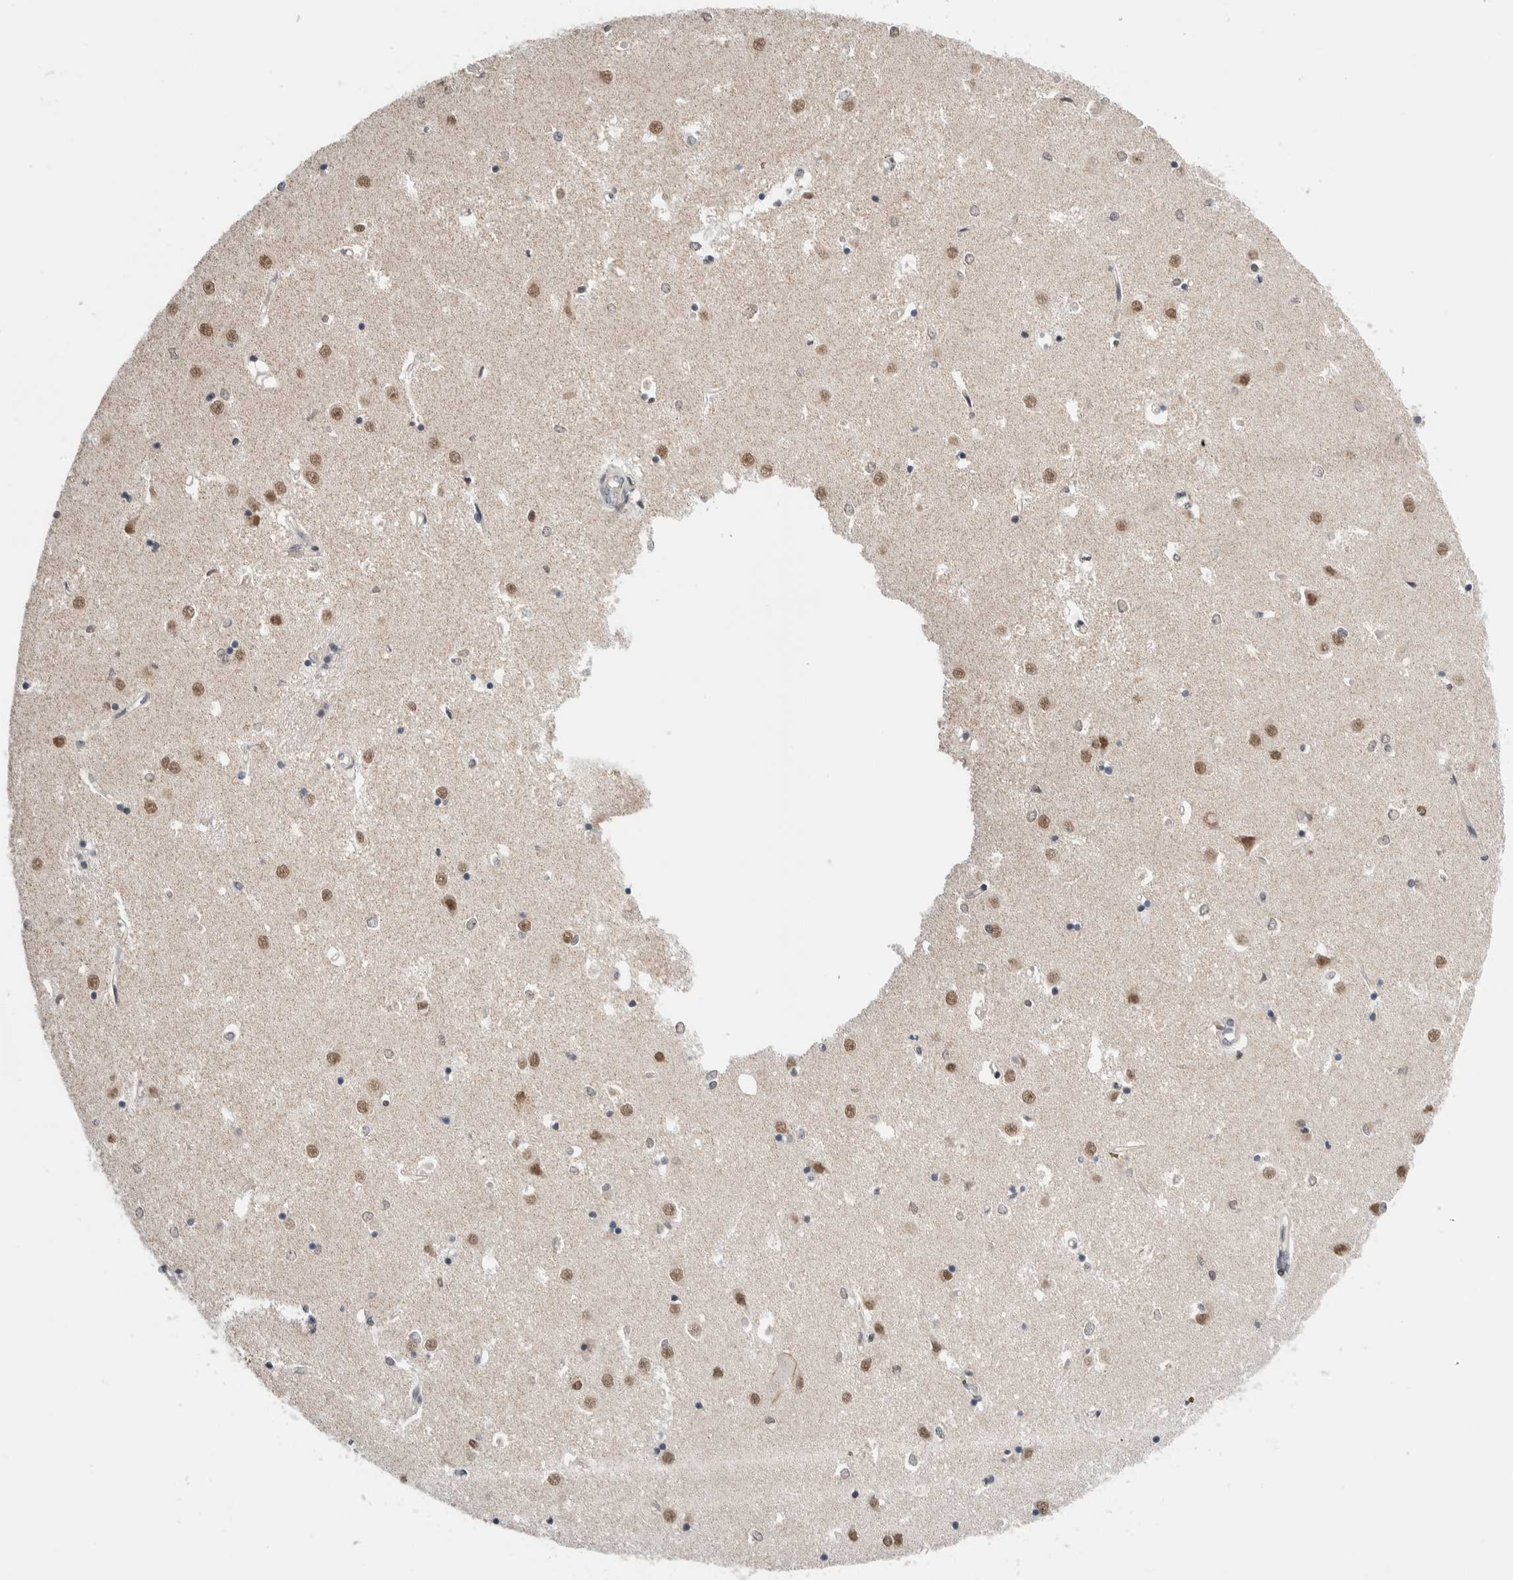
{"staining": {"intensity": "negative", "quantity": "none", "location": "none"}, "tissue": "caudate", "cell_type": "Glial cells", "image_type": "normal", "snomed": [{"axis": "morphology", "description": "Normal tissue, NOS"}, {"axis": "topography", "description": "Lateral ventricle wall"}], "caption": "Benign caudate was stained to show a protein in brown. There is no significant positivity in glial cells. The staining was performed using DAB (3,3'-diaminobenzidine) to visualize the protein expression in brown, while the nuclei were stained in blue with hematoxylin (Magnification: 20x).", "gene": "NEUROD1", "patient": {"sex": "male", "age": 45}}